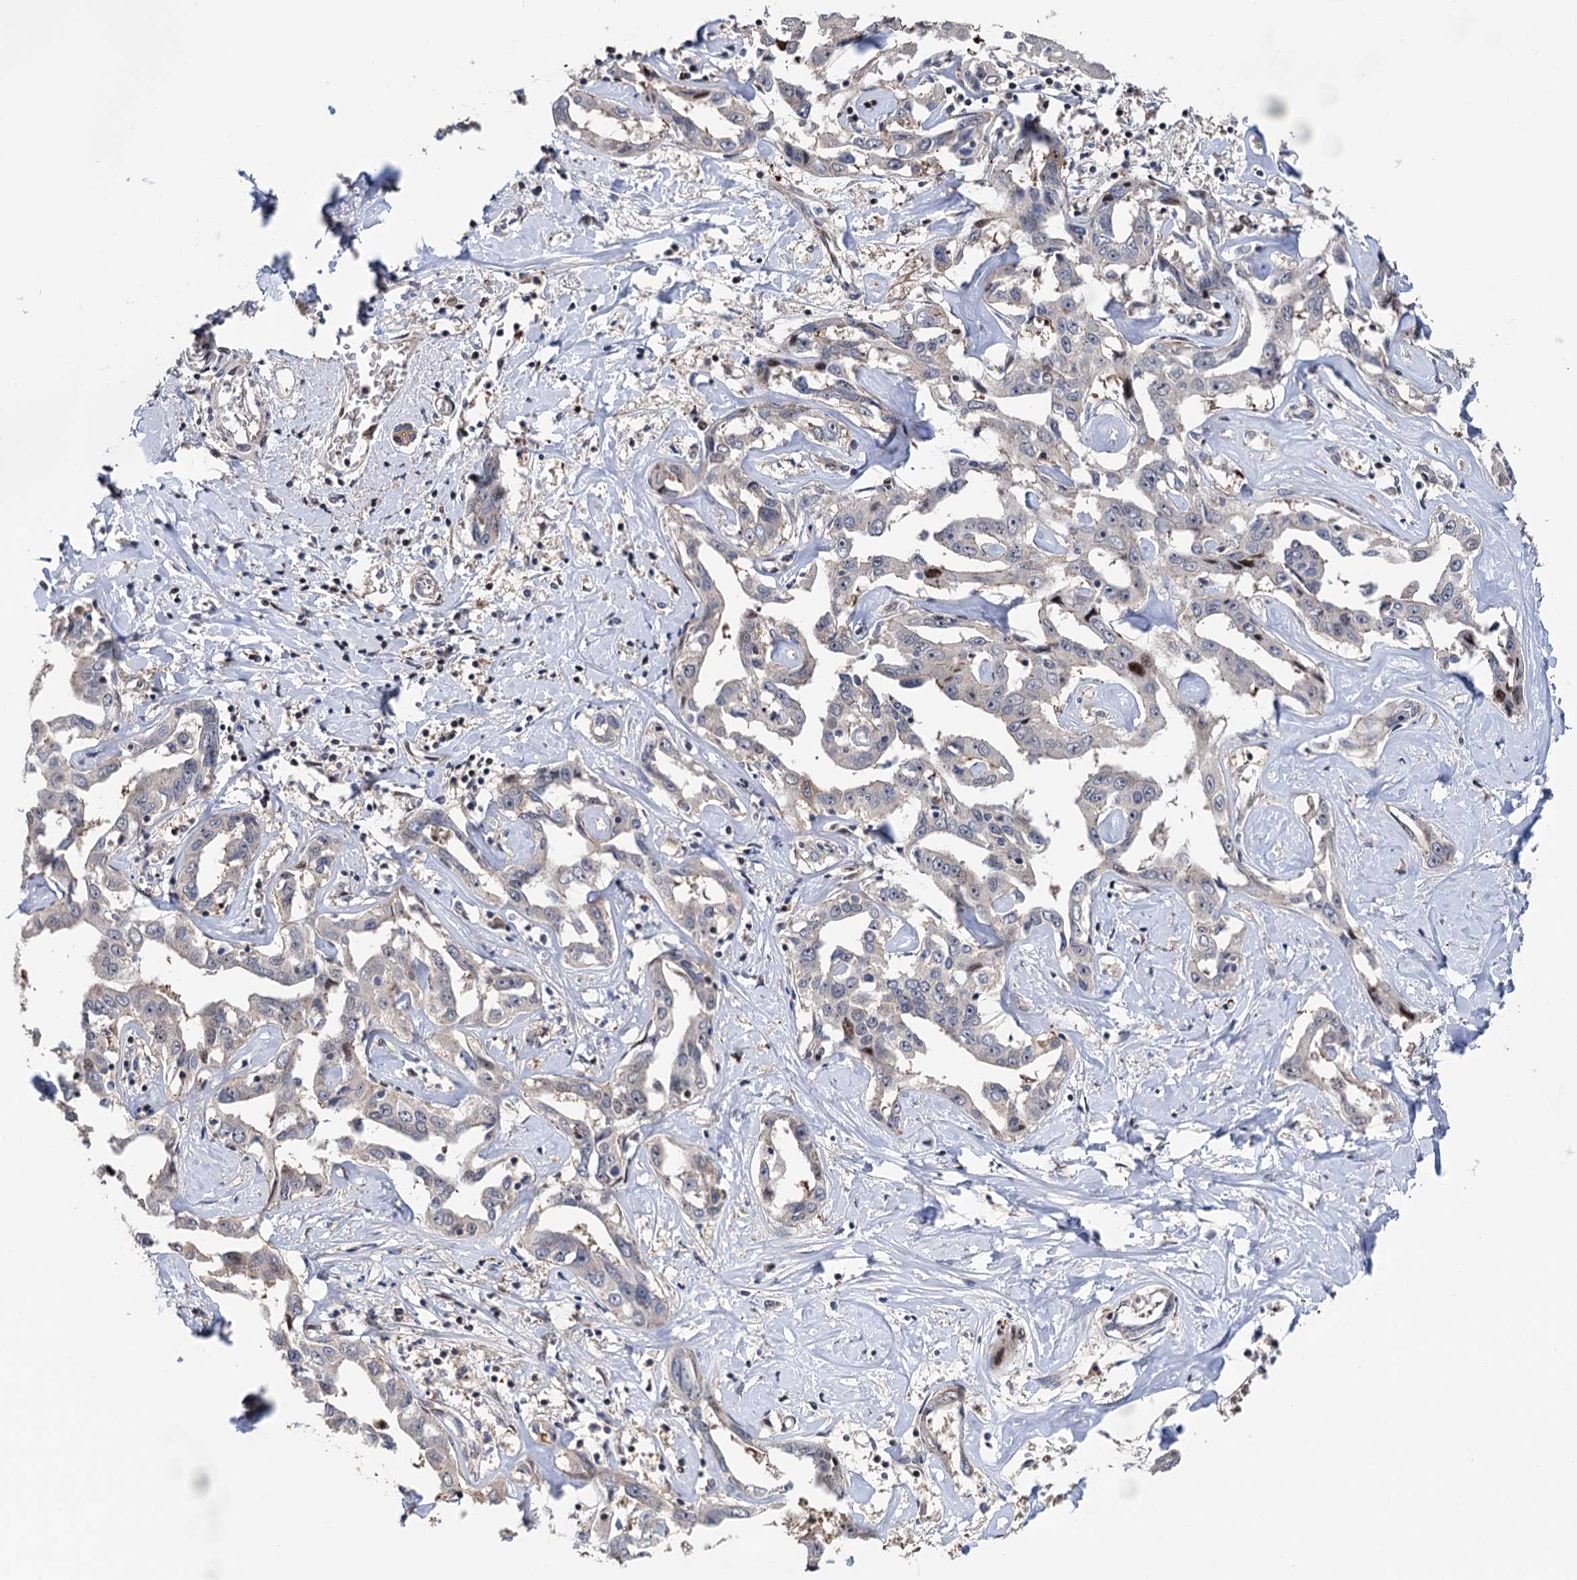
{"staining": {"intensity": "negative", "quantity": "none", "location": "none"}, "tissue": "liver cancer", "cell_type": "Tumor cells", "image_type": "cancer", "snomed": [{"axis": "morphology", "description": "Cholangiocarcinoma"}, {"axis": "topography", "description": "Liver"}], "caption": "Immunohistochemistry of liver cancer exhibits no expression in tumor cells. (DAB (3,3'-diaminobenzidine) immunohistochemistry with hematoxylin counter stain).", "gene": "UBR1", "patient": {"sex": "male", "age": 59}}